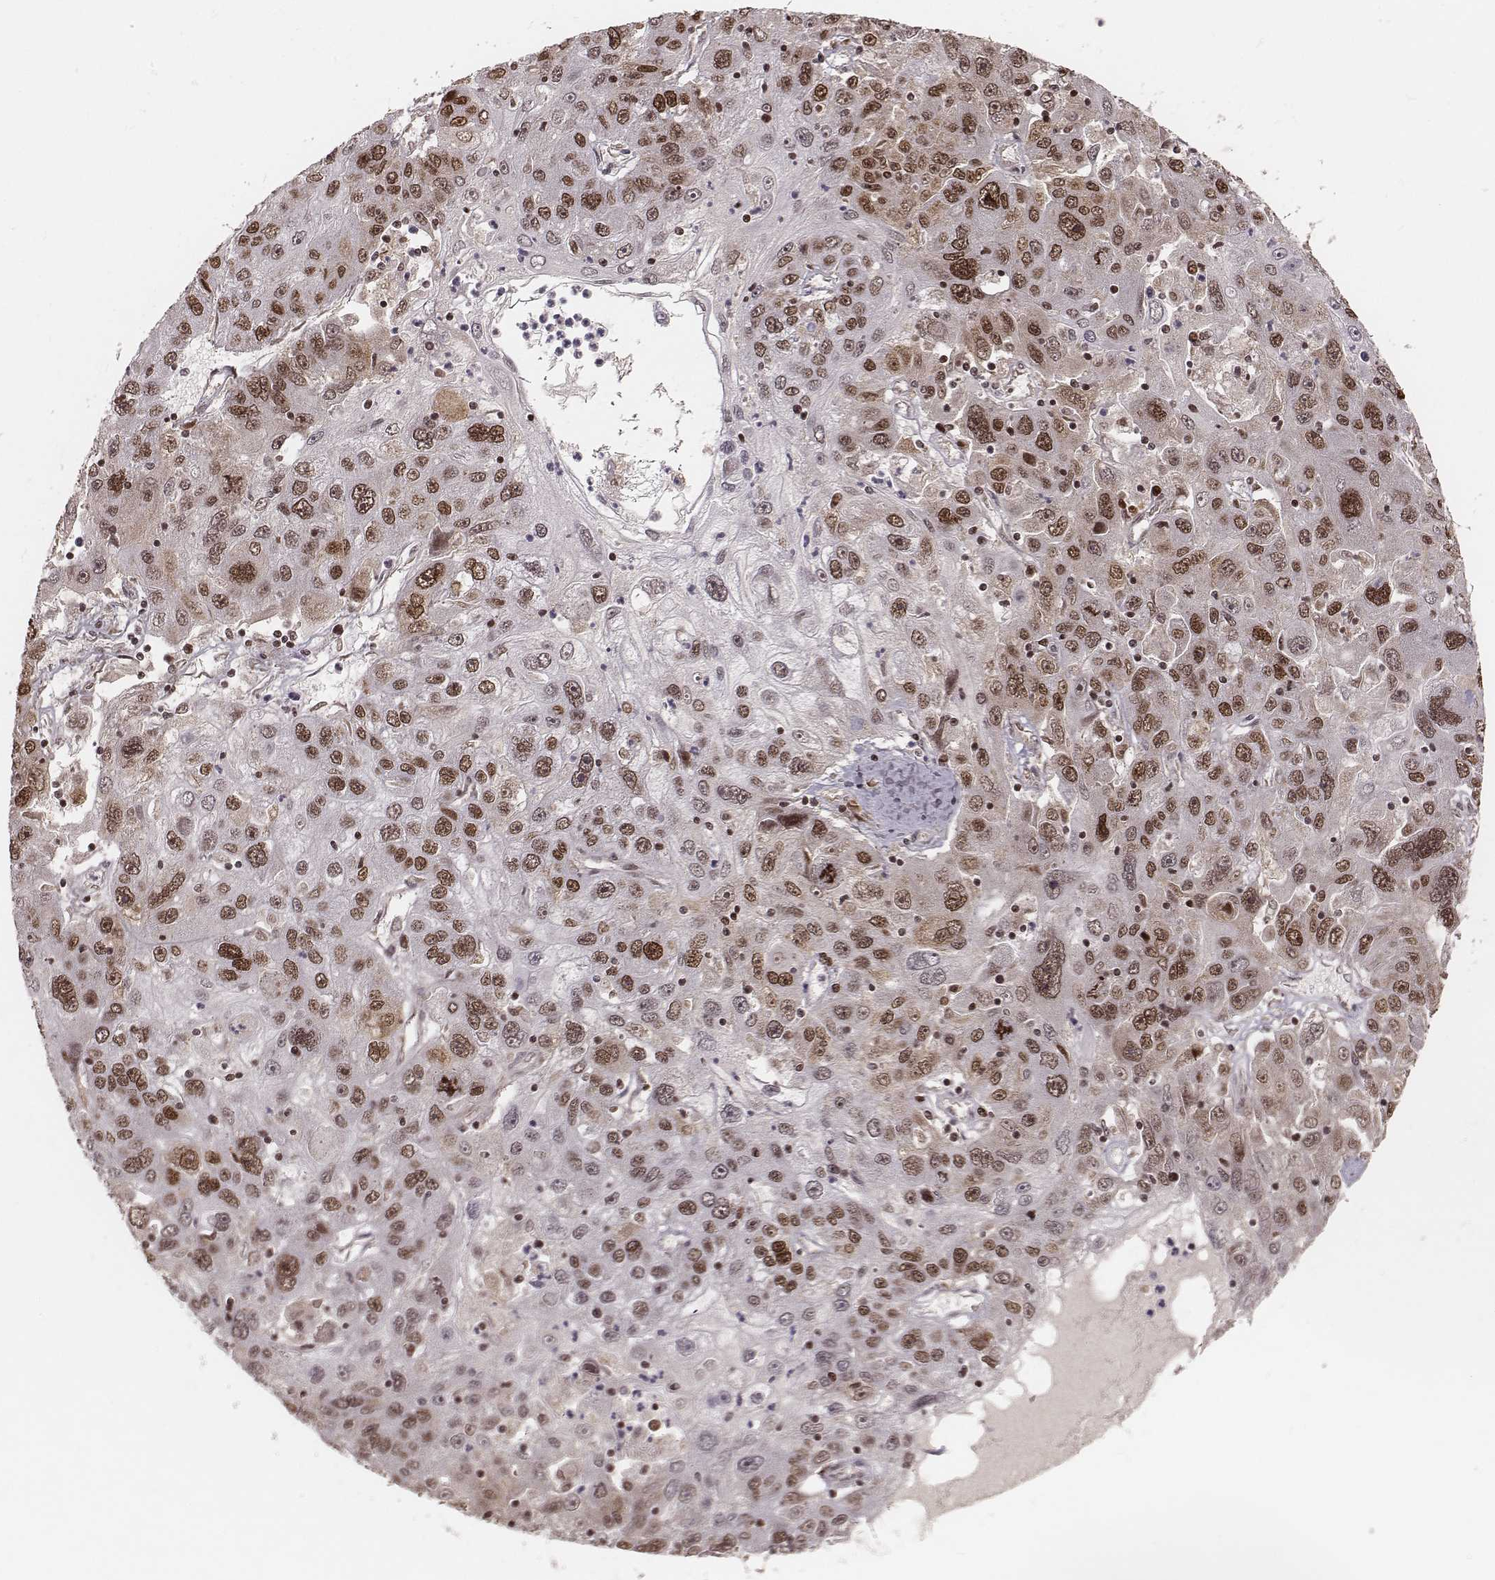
{"staining": {"intensity": "moderate", "quantity": ">75%", "location": "nuclear"}, "tissue": "stomach cancer", "cell_type": "Tumor cells", "image_type": "cancer", "snomed": [{"axis": "morphology", "description": "Adenocarcinoma, NOS"}, {"axis": "topography", "description": "Stomach"}], "caption": "Immunohistochemistry of stomach adenocarcinoma shows medium levels of moderate nuclear staining in about >75% of tumor cells. (Stains: DAB in brown, nuclei in blue, Microscopy: brightfield microscopy at high magnification).", "gene": "PARP1", "patient": {"sex": "male", "age": 56}}